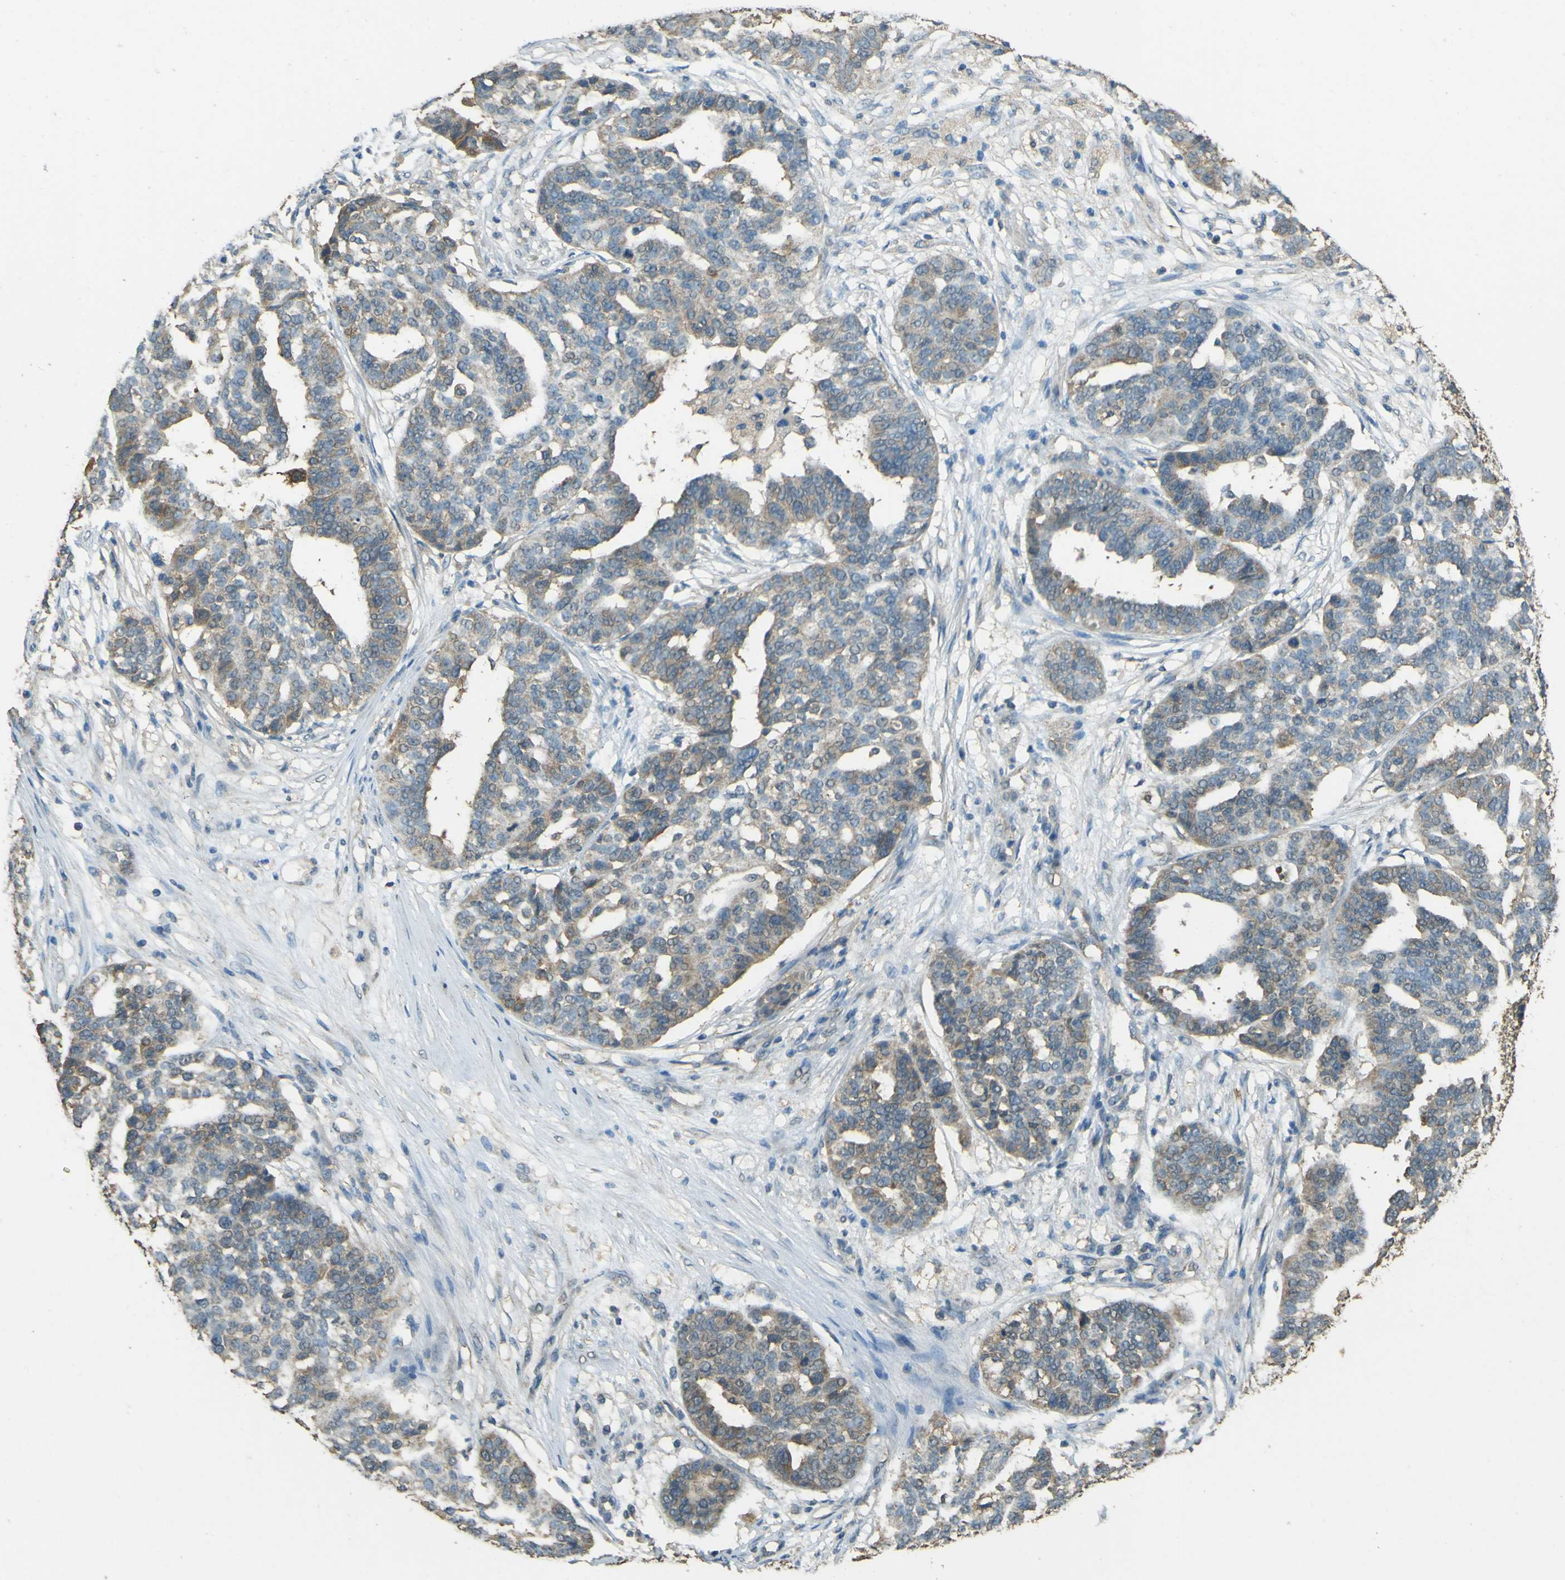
{"staining": {"intensity": "moderate", "quantity": "<25%", "location": "cytoplasmic/membranous"}, "tissue": "ovarian cancer", "cell_type": "Tumor cells", "image_type": "cancer", "snomed": [{"axis": "morphology", "description": "Cystadenocarcinoma, serous, NOS"}, {"axis": "topography", "description": "Ovary"}], "caption": "Serous cystadenocarcinoma (ovarian) was stained to show a protein in brown. There is low levels of moderate cytoplasmic/membranous positivity in about <25% of tumor cells.", "gene": "GOLGA1", "patient": {"sex": "female", "age": 59}}